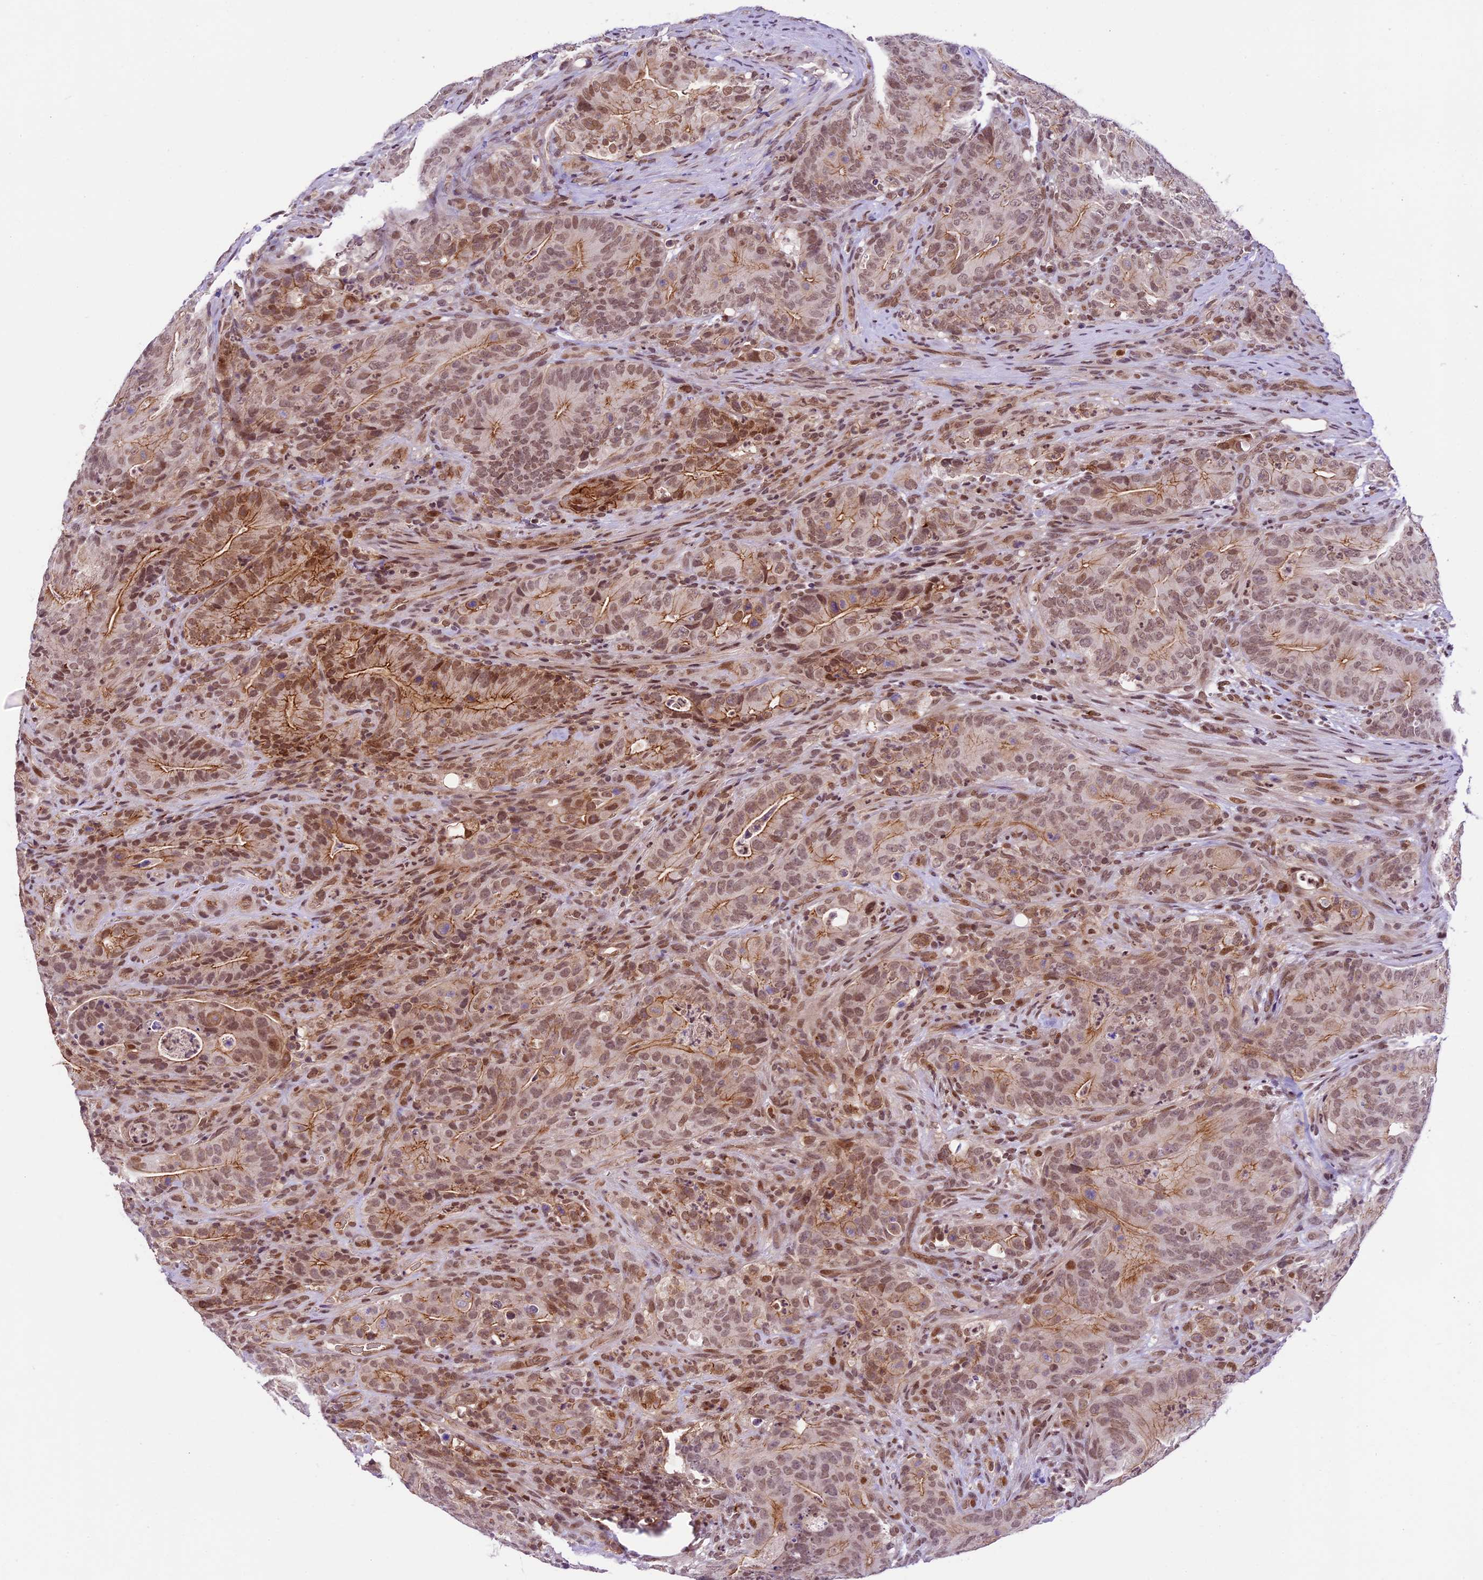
{"staining": {"intensity": "moderate", "quantity": ">75%", "location": "cytoplasmic/membranous,nuclear"}, "tissue": "colorectal cancer", "cell_type": "Tumor cells", "image_type": "cancer", "snomed": [{"axis": "morphology", "description": "Normal tissue, NOS"}, {"axis": "topography", "description": "Colon"}], "caption": "Moderate cytoplasmic/membranous and nuclear expression for a protein is present in approximately >75% of tumor cells of colorectal cancer using IHC.", "gene": "SHKBP1", "patient": {"sex": "female", "age": 82}}